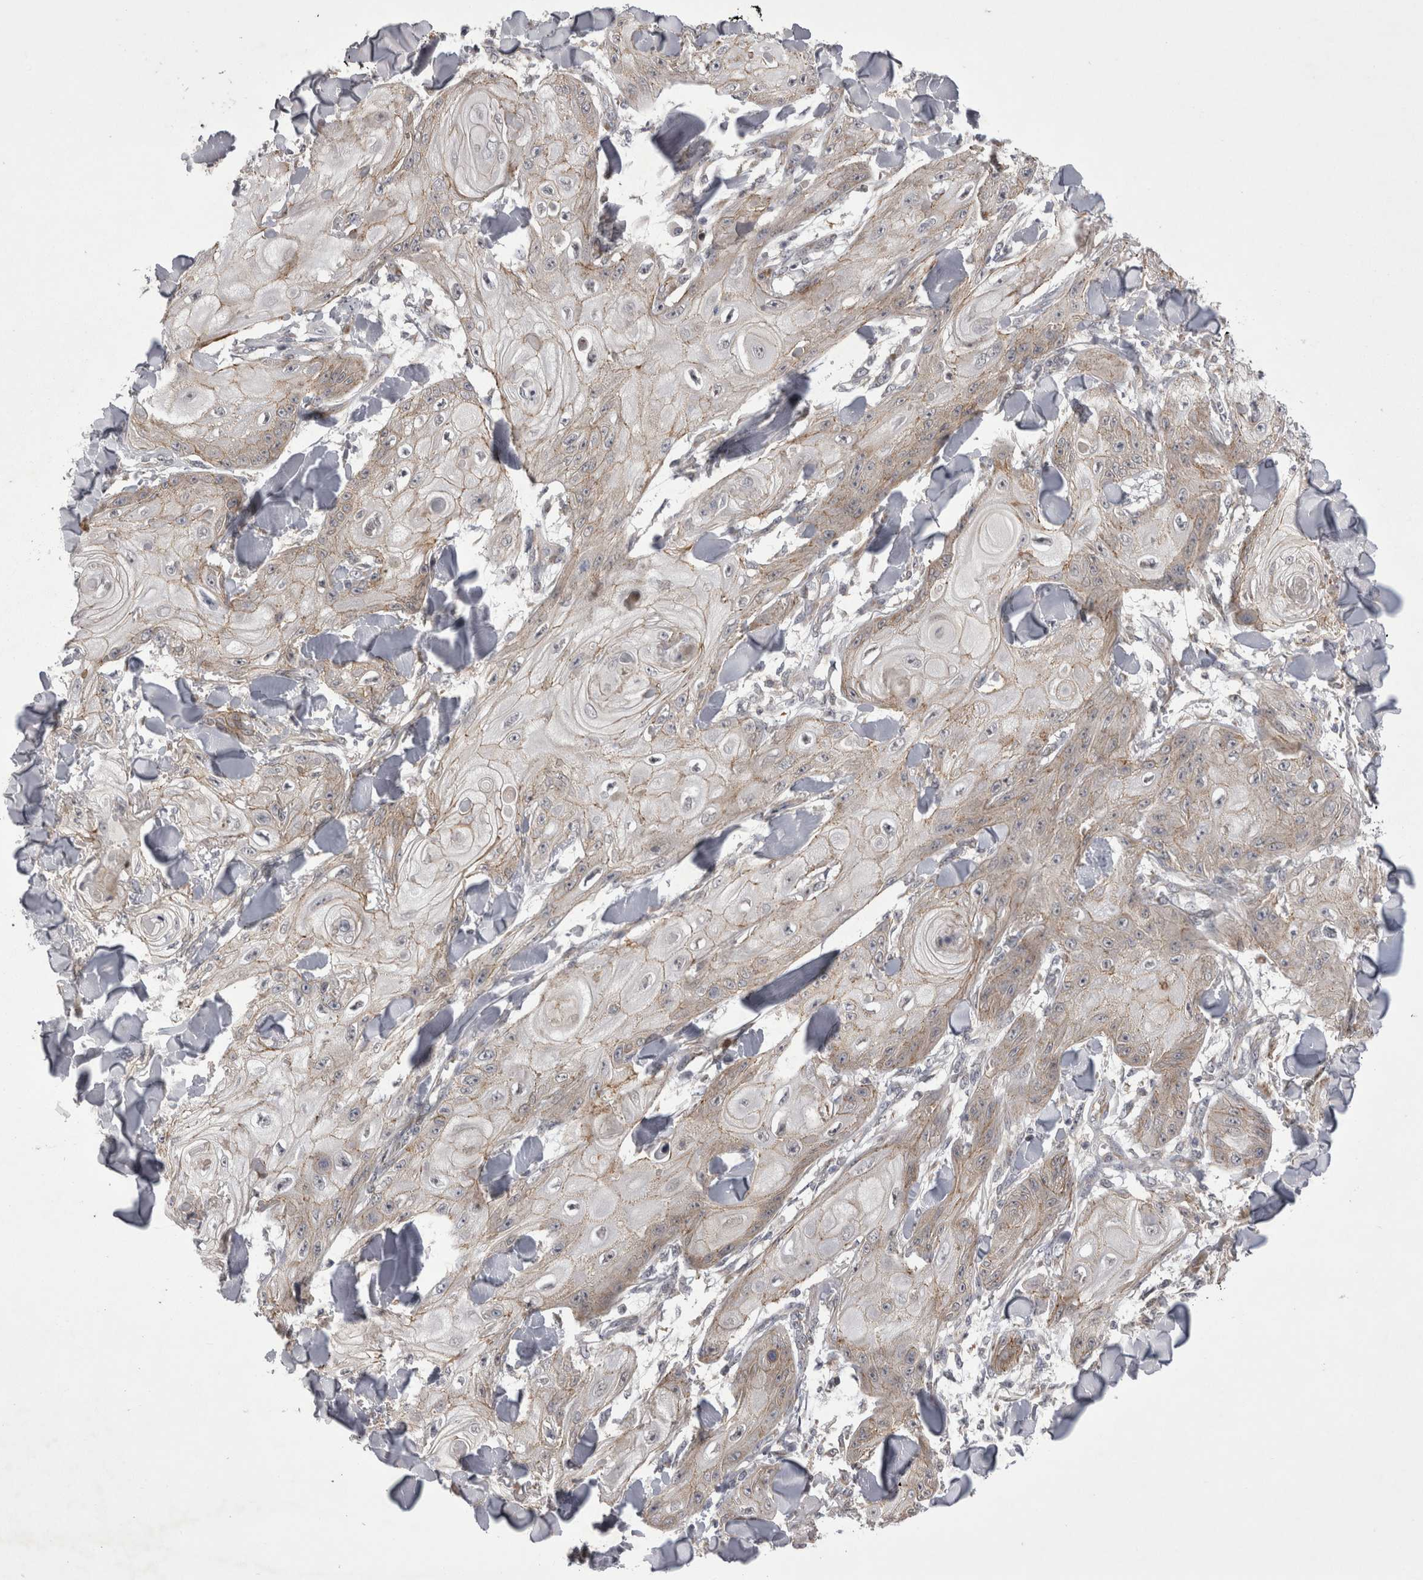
{"staining": {"intensity": "weak", "quantity": "25%-75%", "location": "cytoplasmic/membranous"}, "tissue": "skin cancer", "cell_type": "Tumor cells", "image_type": "cancer", "snomed": [{"axis": "morphology", "description": "Squamous cell carcinoma, NOS"}, {"axis": "topography", "description": "Skin"}], "caption": "Squamous cell carcinoma (skin) stained for a protein (brown) shows weak cytoplasmic/membranous positive staining in approximately 25%-75% of tumor cells.", "gene": "NENF", "patient": {"sex": "male", "age": 74}}